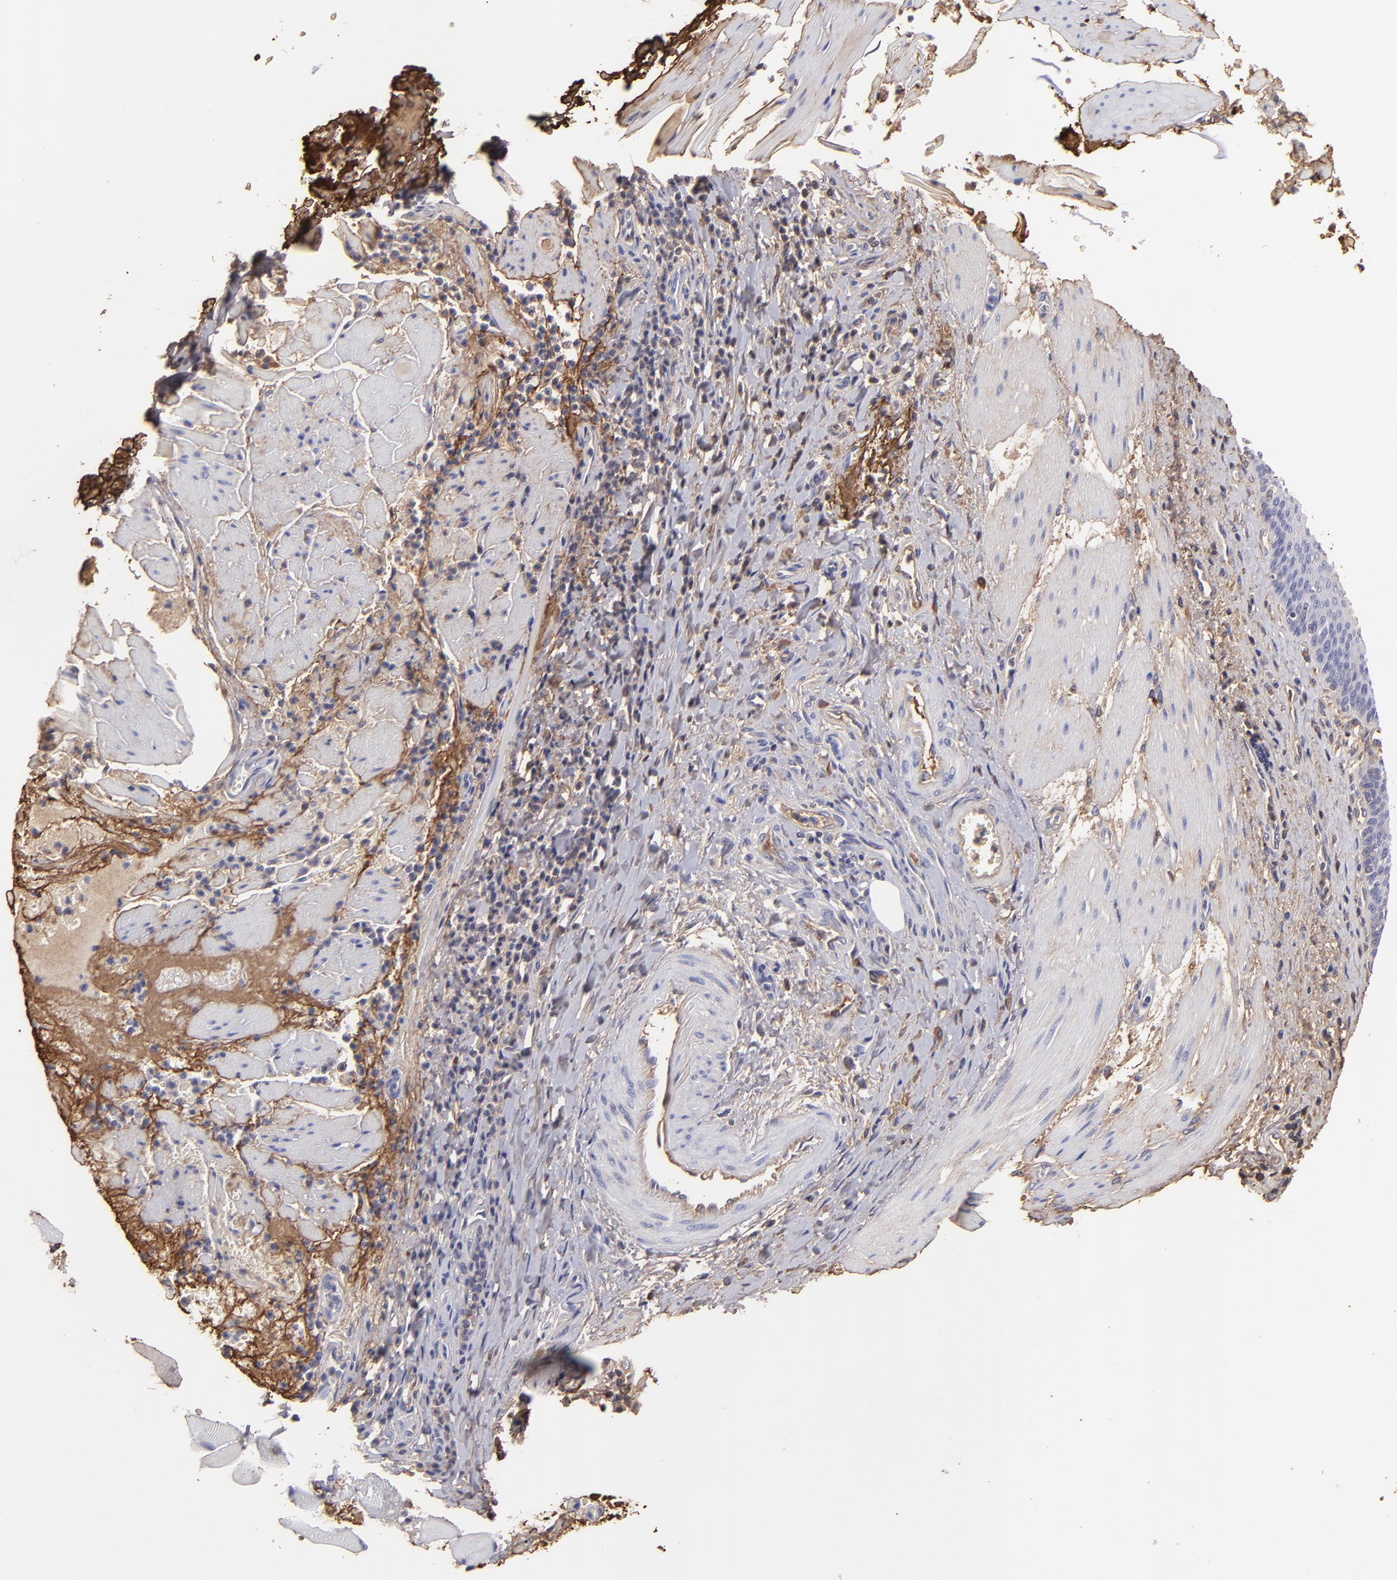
{"staining": {"intensity": "moderate", "quantity": "<25%", "location": "cytoplasmic/membranous"}, "tissue": "esophagus", "cell_type": "Squamous epithelial cells", "image_type": "normal", "snomed": [{"axis": "morphology", "description": "Normal tissue, NOS"}, {"axis": "topography", "description": "Esophagus"}], "caption": "The histopathology image exhibits immunohistochemical staining of normal esophagus. There is moderate cytoplasmic/membranous expression is present in about <25% of squamous epithelial cells.", "gene": "FGB", "patient": {"sex": "female", "age": 61}}